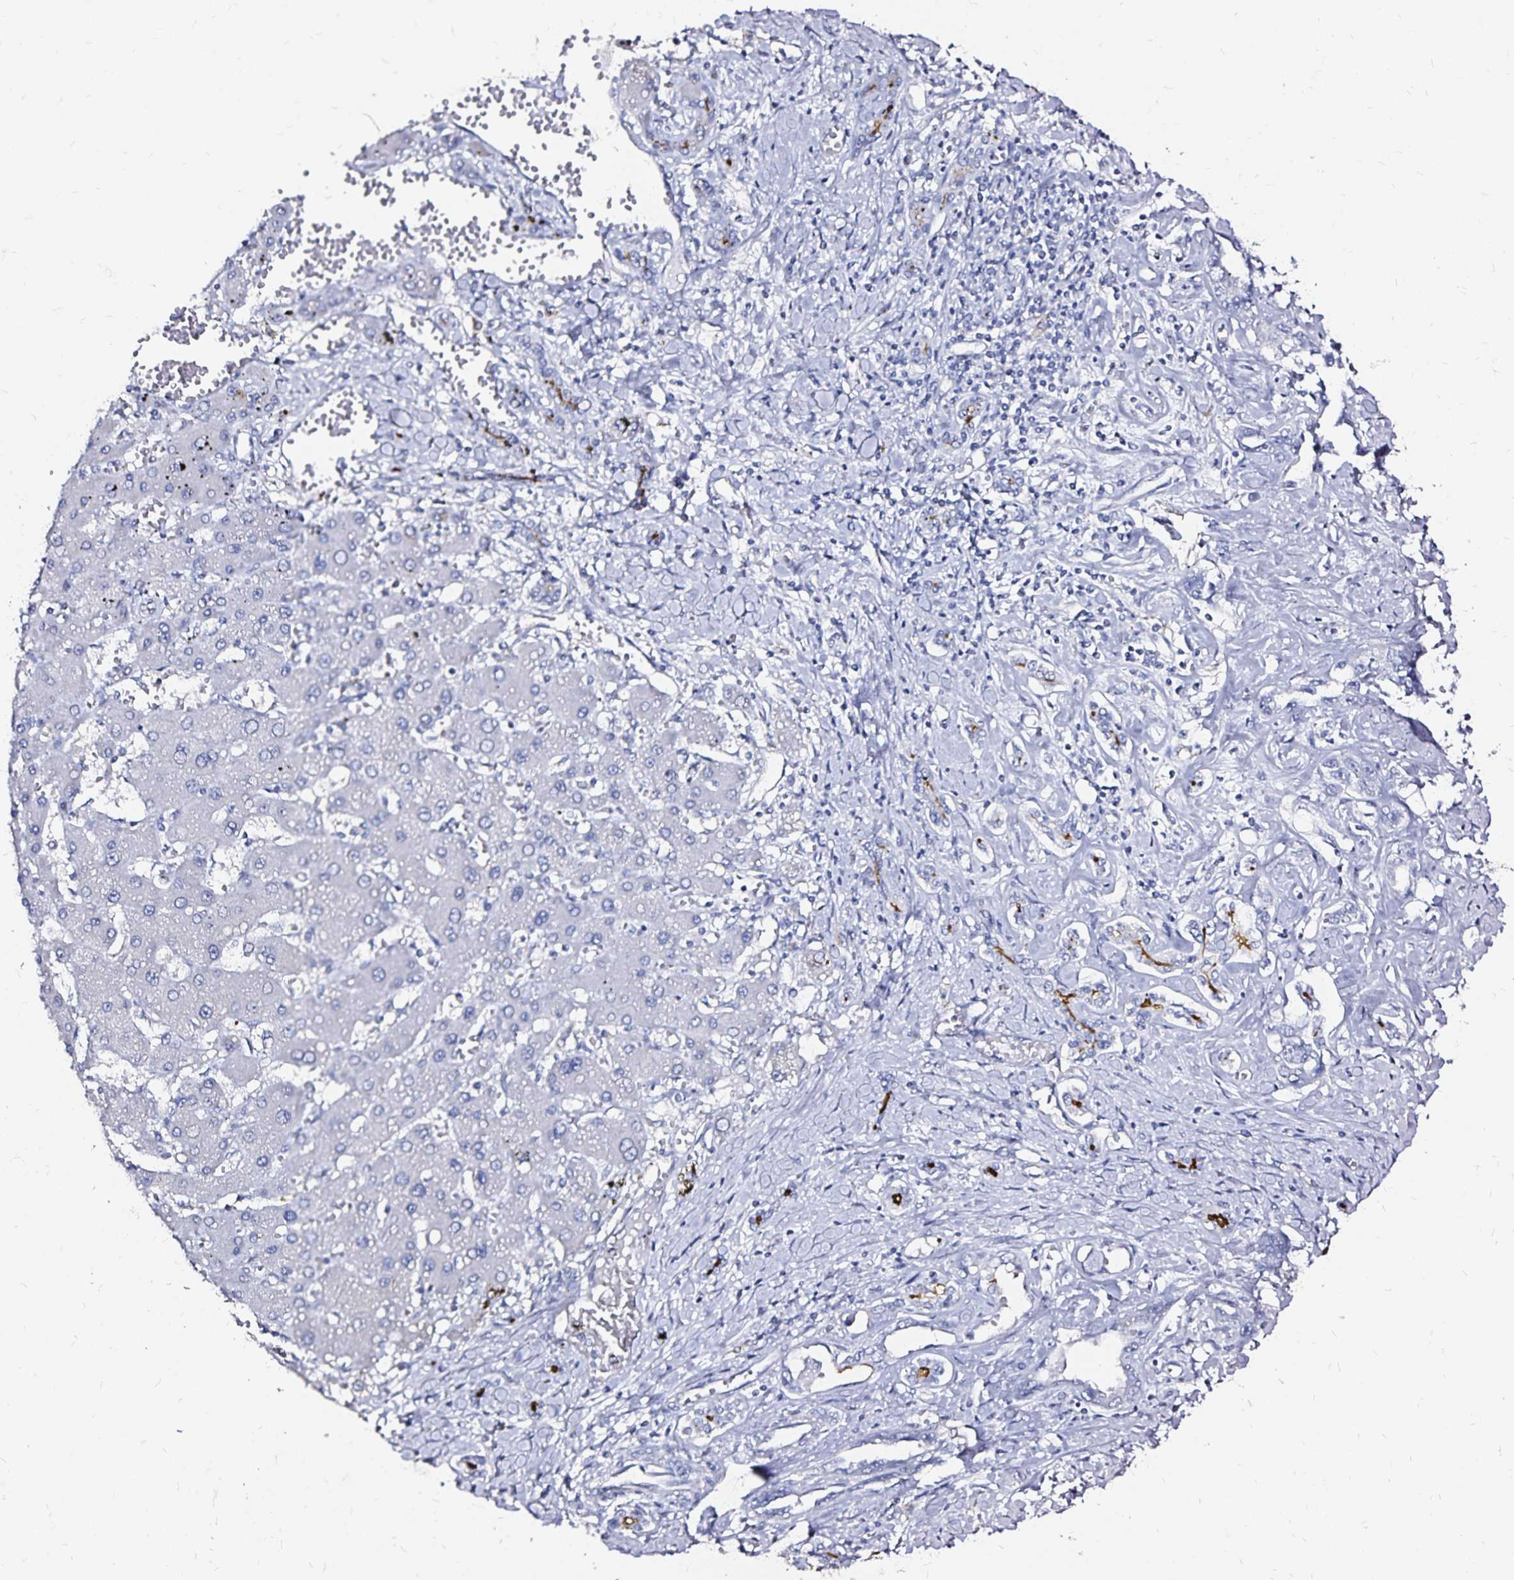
{"staining": {"intensity": "moderate", "quantity": "<25%", "location": "cytoplasmic/membranous"}, "tissue": "liver cancer", "cell_type": "Tumor cells", "image_type": "cancer", "snomed": [{"axis": "morphology", "description": "Cholangiocarcinoma"}, {"axis": "topography", "description": "Liver"}], "caption": "Cholangiocarcinoma (liver) was stained to show a protein in brown. There is low levels of moderate cytoplasmic/membranous positivity in approximately <25% of tumor cells.", "gene": "SLC5A1", "patient": {"sex": "male", "age": 59}}